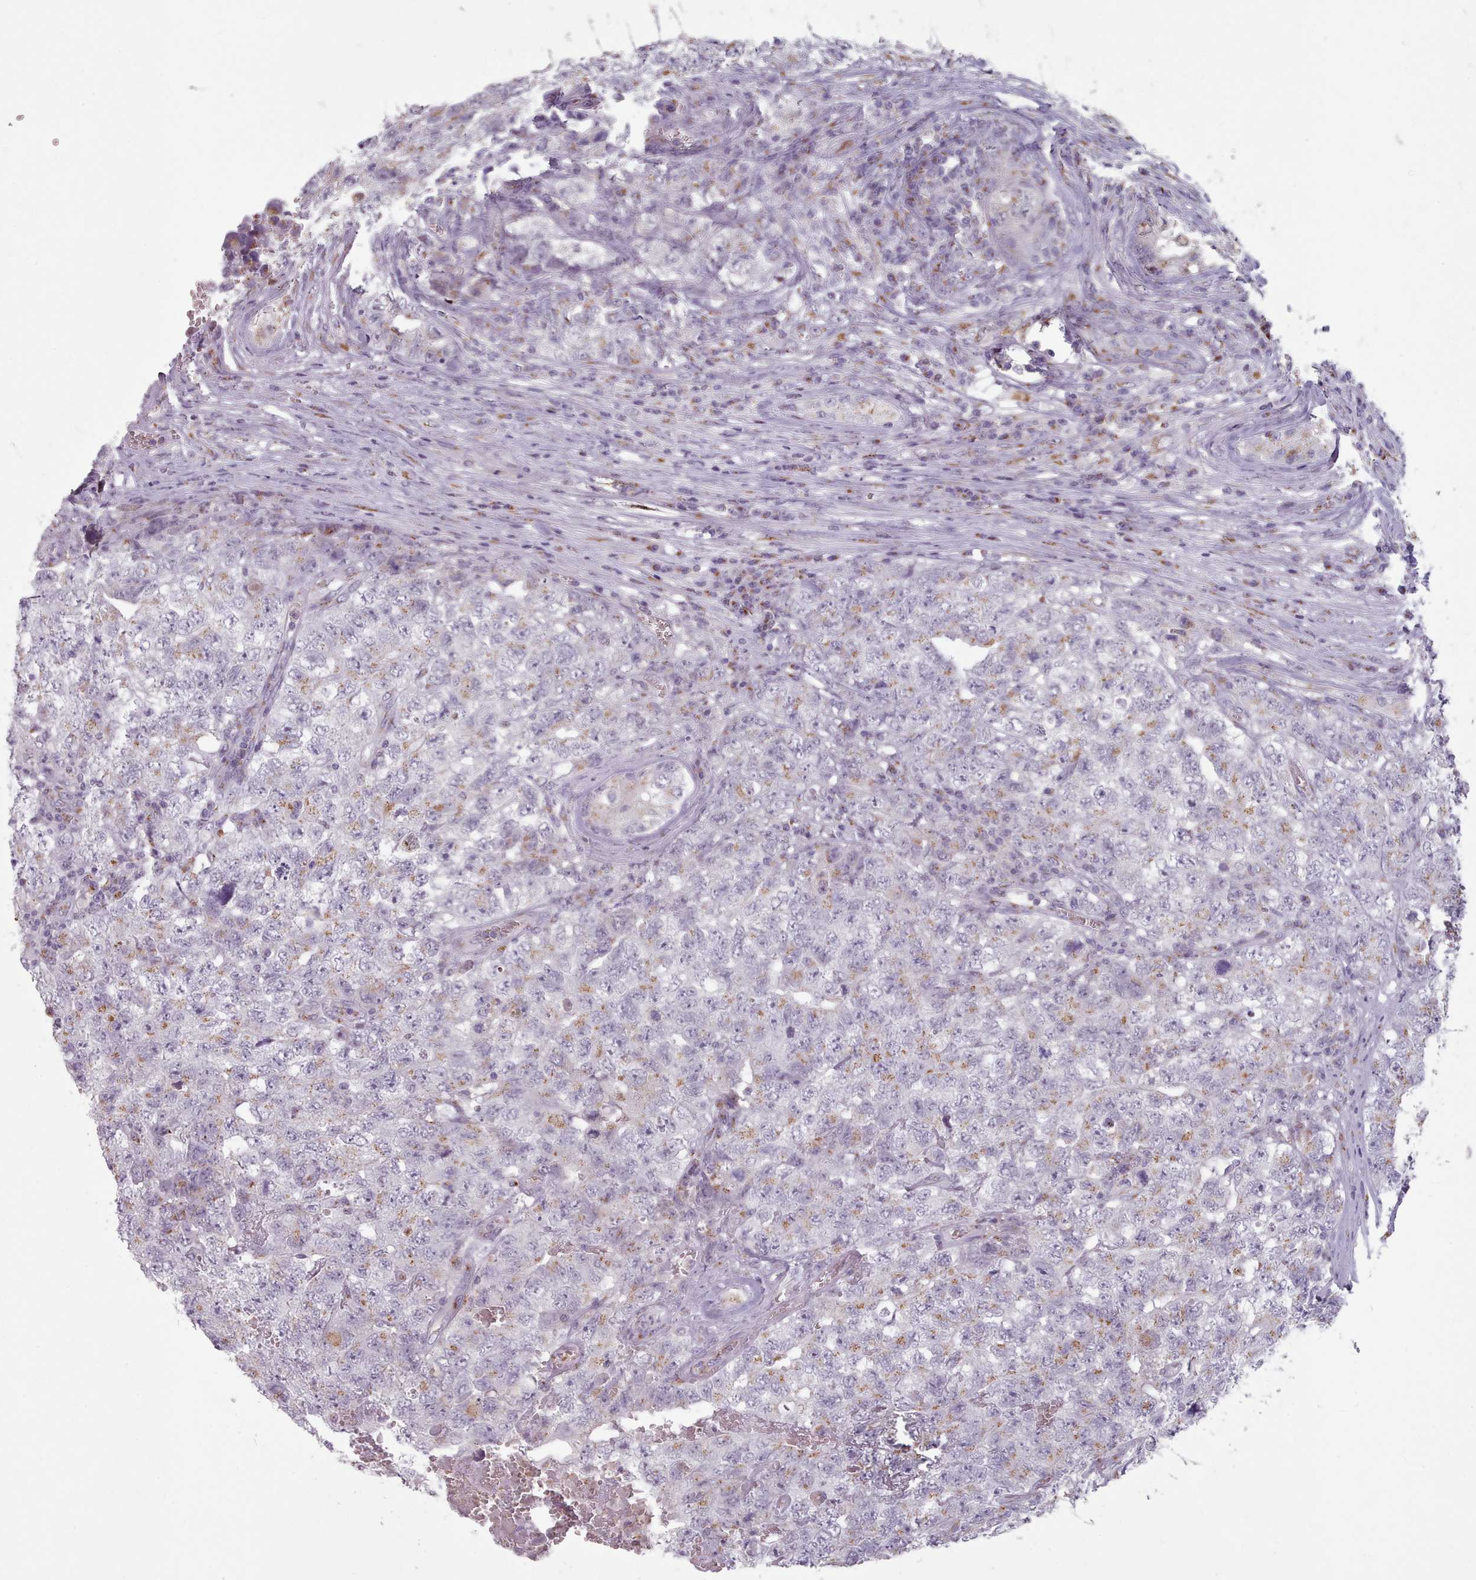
{"staining": {"intensity": "moderate", "quantity": "25%-75%", "location": "cytoplasmic/membranous"}, "tissue": "testis cancer", "cell_type": "Tumor cells", "image_type": "cancer", "snomed": [{"axis": "morphology", "description": "Carcinoma, Embryonal, NOS"}, {"axis": "topography", "description": "Testis"}], "caption": "About 25%-75% of tumor cells in testis cancer (embryonal carcinoma) show moderate cytoplasmic/membranous protein staining as visualized by brown immunohistochemical staining.", "gene": "MAN1B1", "patient": {"sex": "male", "age": 31}}